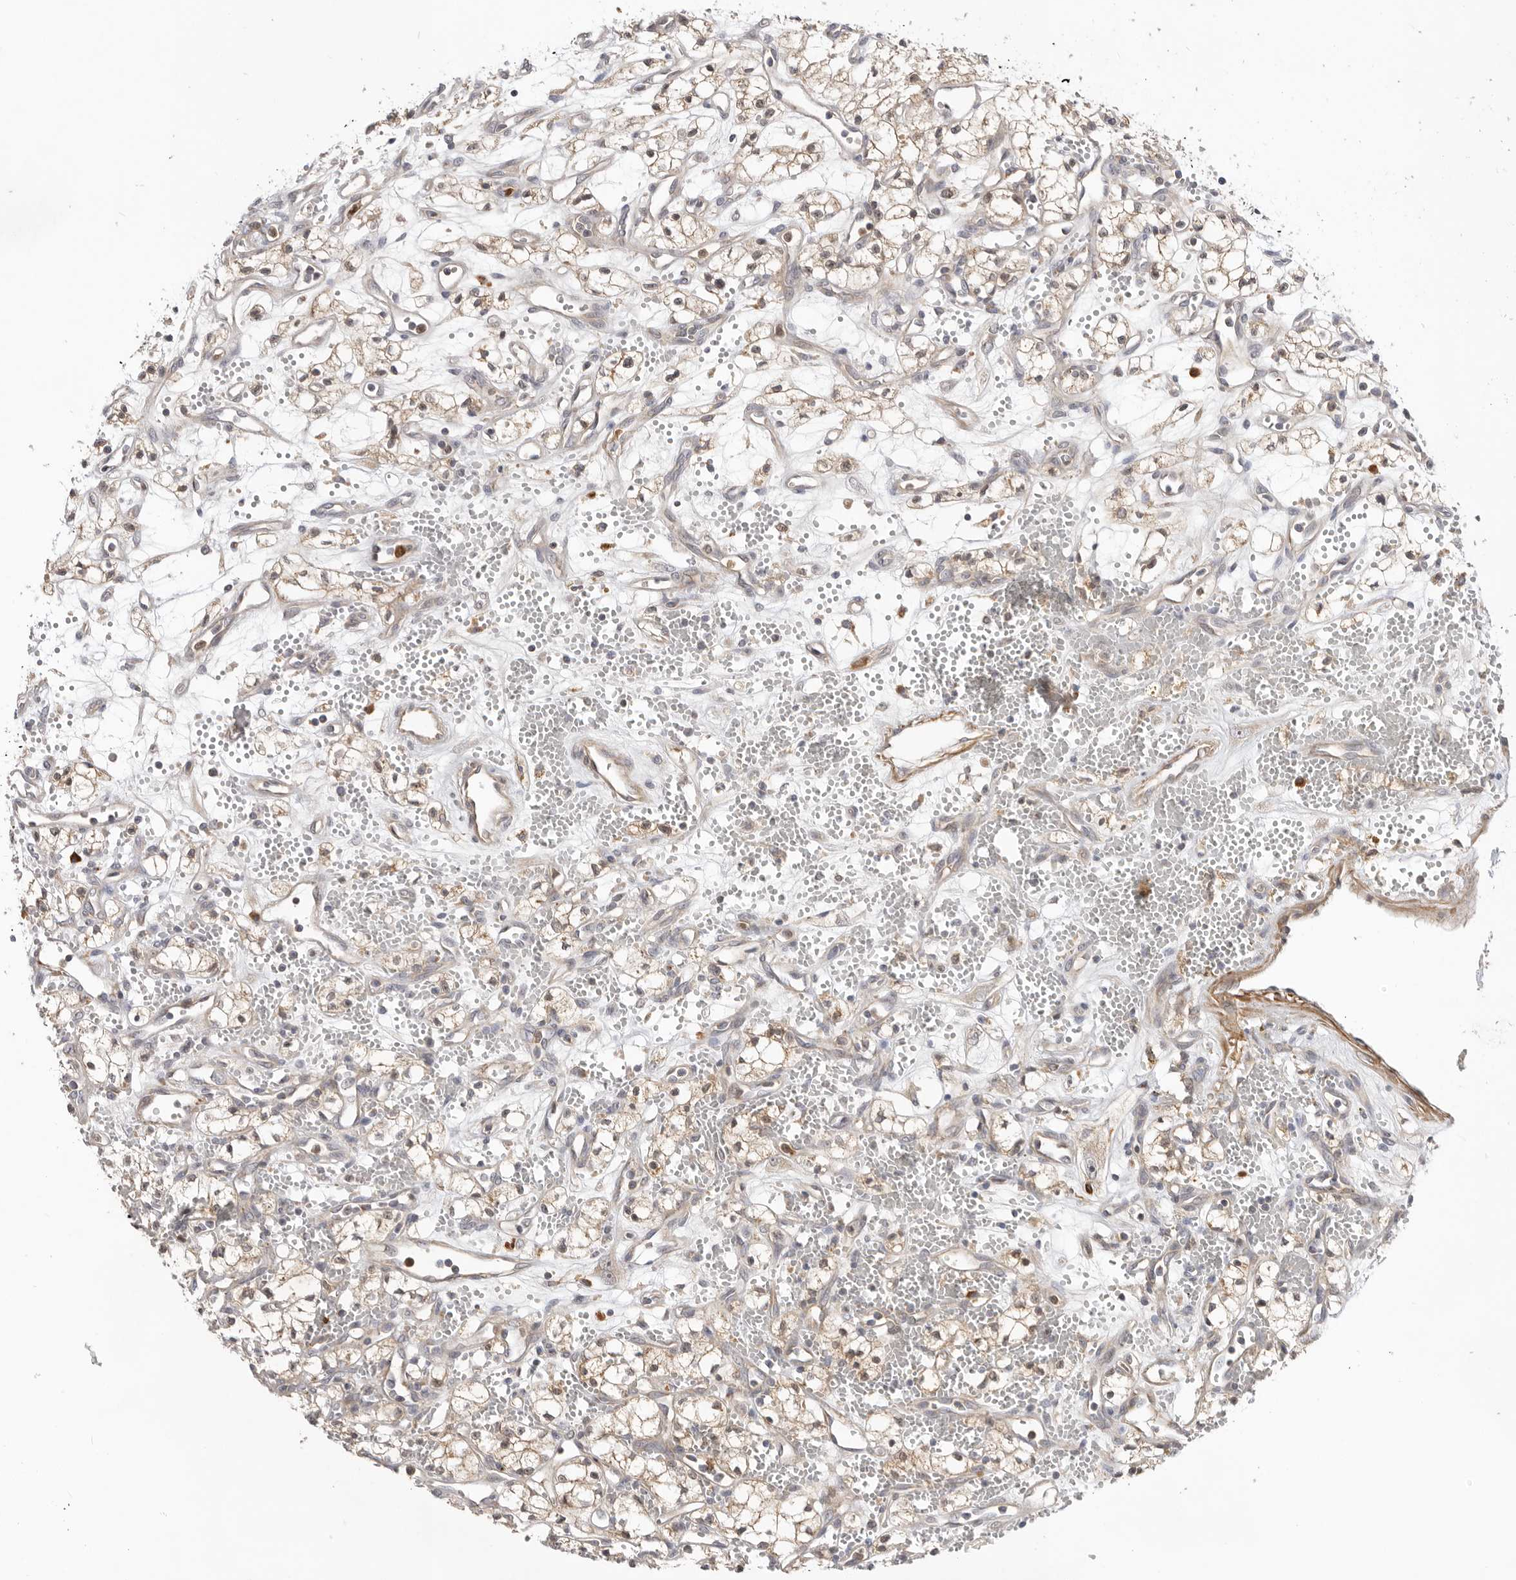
{"staining": {"intensity": "weak", "quantity": "<25%", "location": "cytoplasmic/membranous"}, "tissue": "renal cancer", "cell_type": "Tumor cells", "image_type": "cancer", "snomed": [{"axis": "morphology", "description": "Adenocarcinoma, NOS"}, {"axis": "topography", "description": "Kidney"}], "caption": "An IHC photomicrograph of adenocarcinoma (renal) is shown. There is no staining in tumor cells of adenocarcinoma (renal).", "gene": "GNE", "patient": {"sex": "male", "age": 59}}